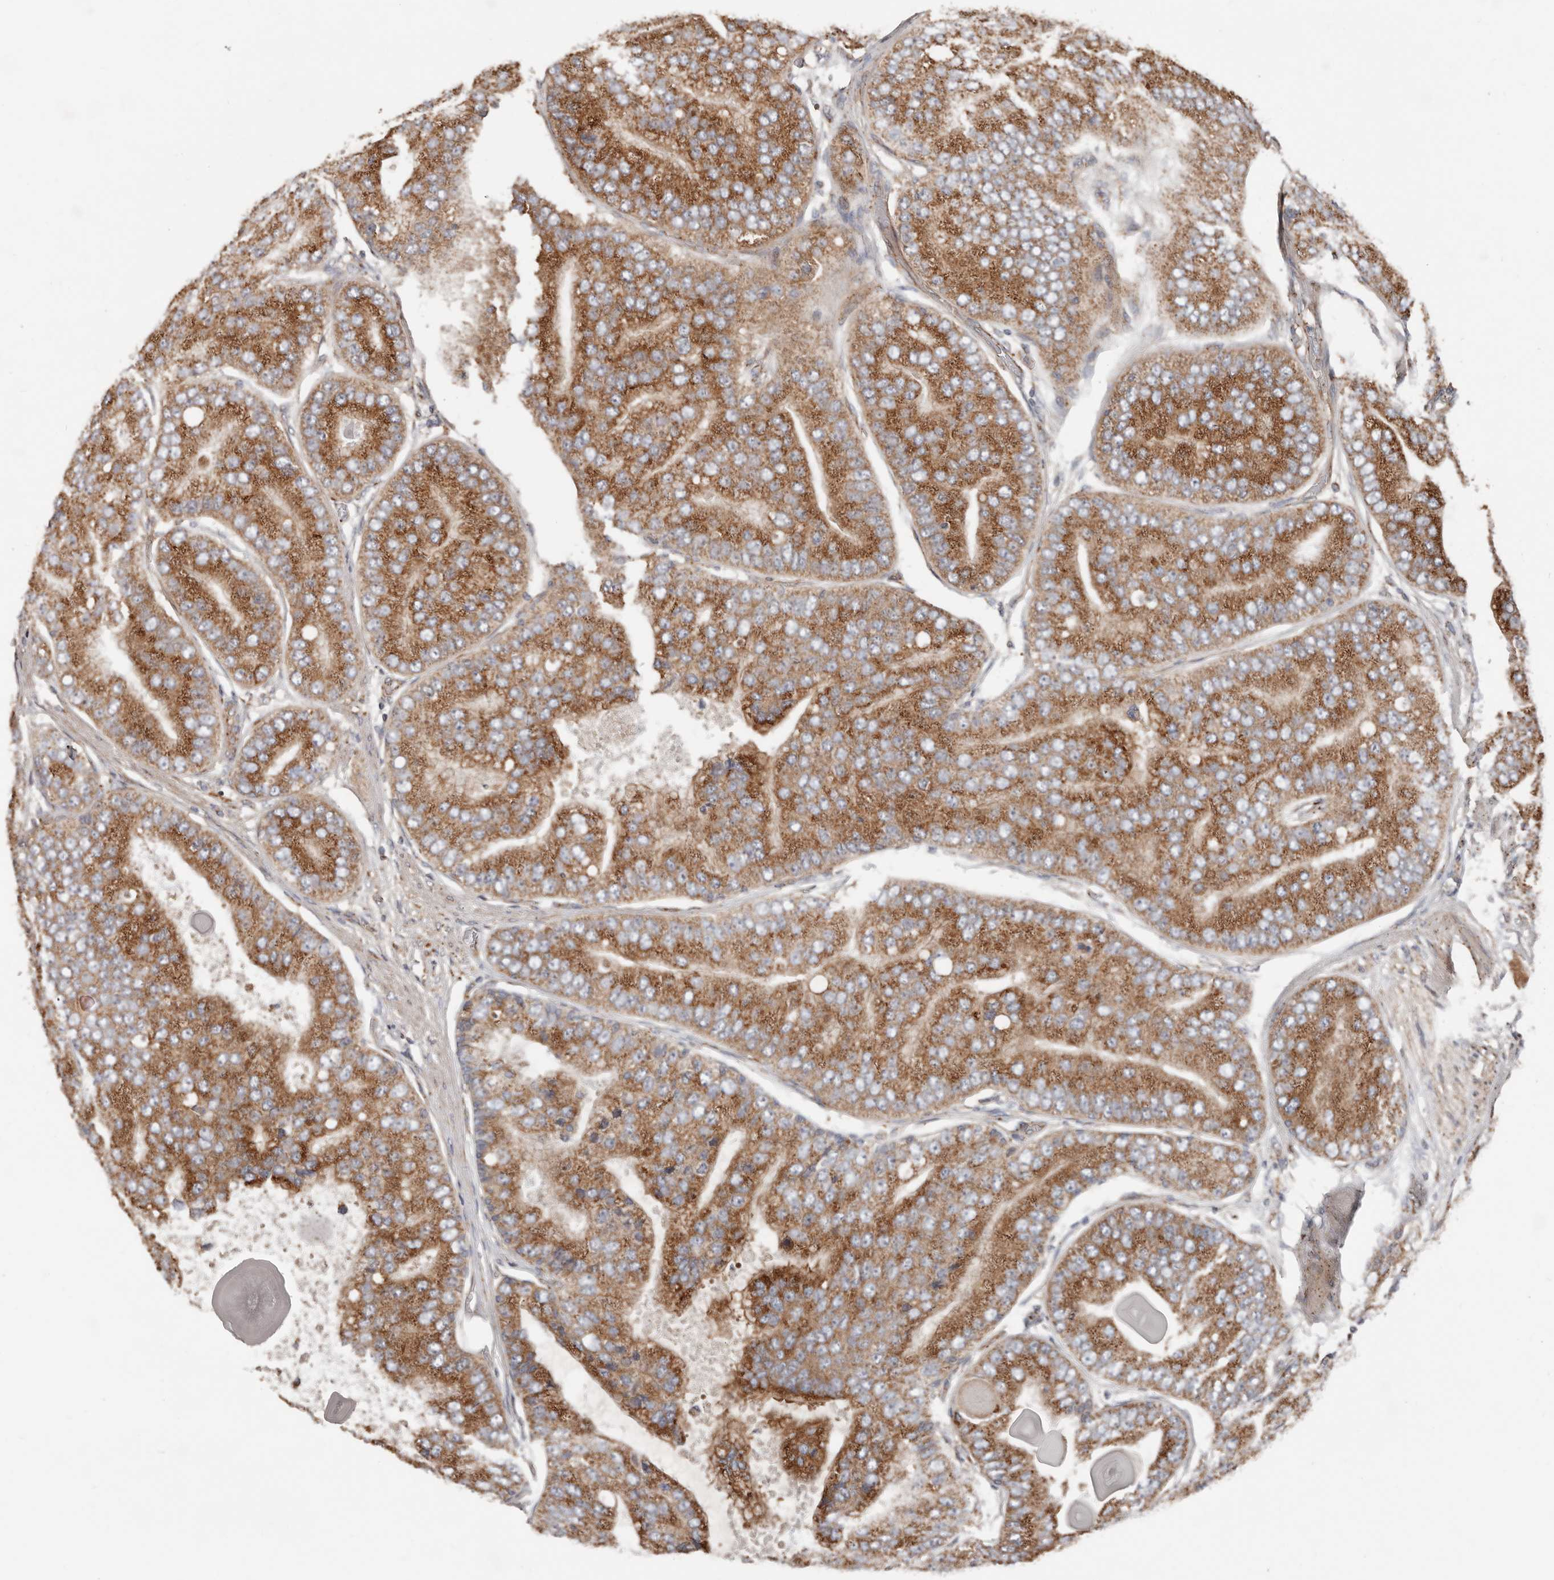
{"staining": {"intensity": "strong", "quantity": ">75%", "location": "cytoplasmic/membranous"}, "tissue": "prostate cancer", "cell_type": "Tumor cells", "image_type": "cancer", "snomed": [{"axis": "morphology", "description": "Adenocarcinoma, High grade"}, {"axis": "topography", "description": "Prostate"}], "caption": "Immunohistochemistry (DAB) staining of human prostate cancer exhibits strong cytoplasmic/membranous protein expression in approximately >75% of tumor cells.", "gene": "COG1", "patient": {"sex": "male", "age": 70}}